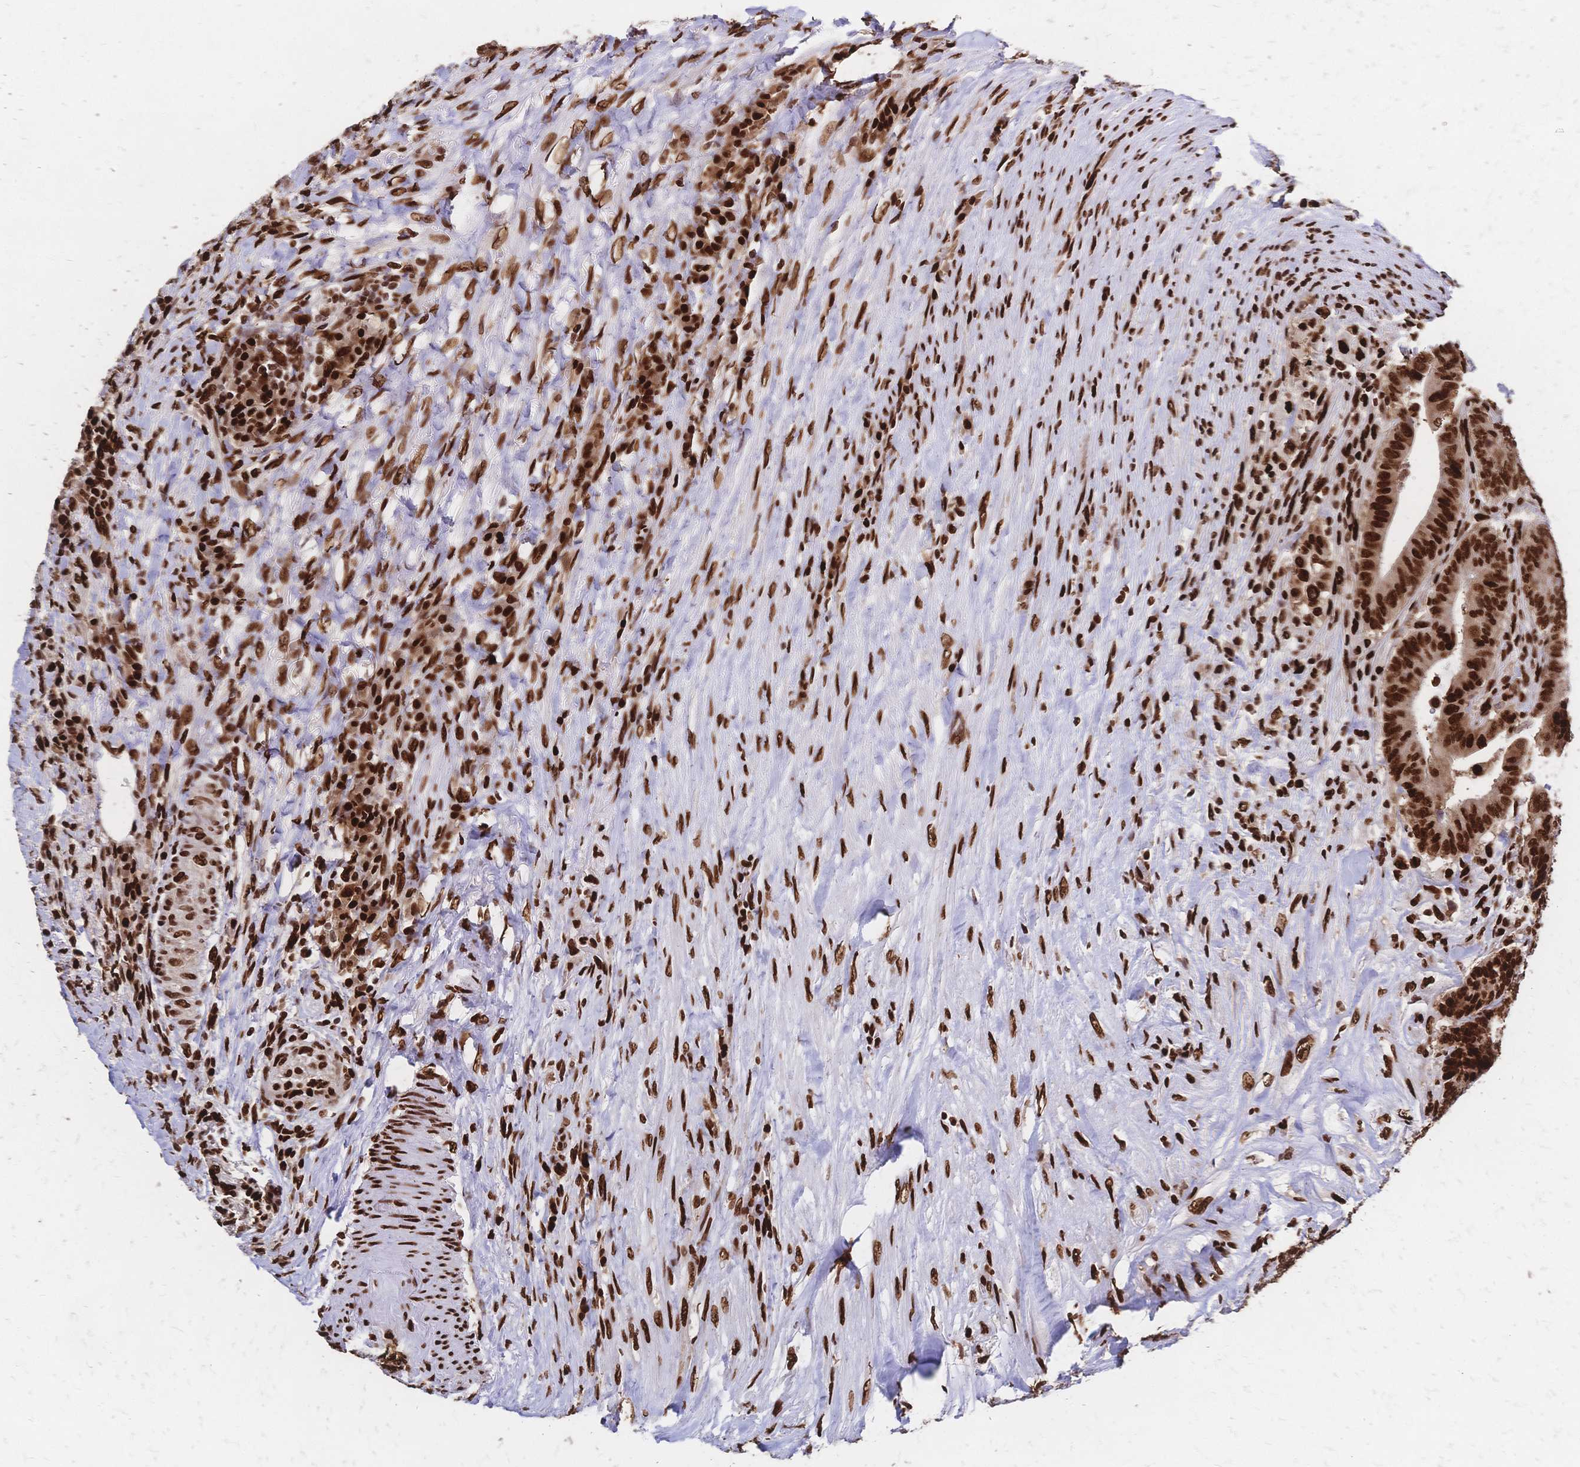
{"staining": {"intensity": "strong", "quantity": ">75%", "location": "nuclear"}, "tissue": "colorectal cancer", "cell_type": "Tumor cells", "image_type": "cancer", "snomed": [{"axis": "morphology", "description": "Adenocarcinoma, NOS"}, {"axis": "topography", "description": "Colon"}], "caption": "There is high levels of strong nuclear staining in tumor cells of colorectal cancer, as demonstrated by immunohistochemical staining (brown color).", "gene": "HDGF", "patient": {"sex": "female", "age": 43}}